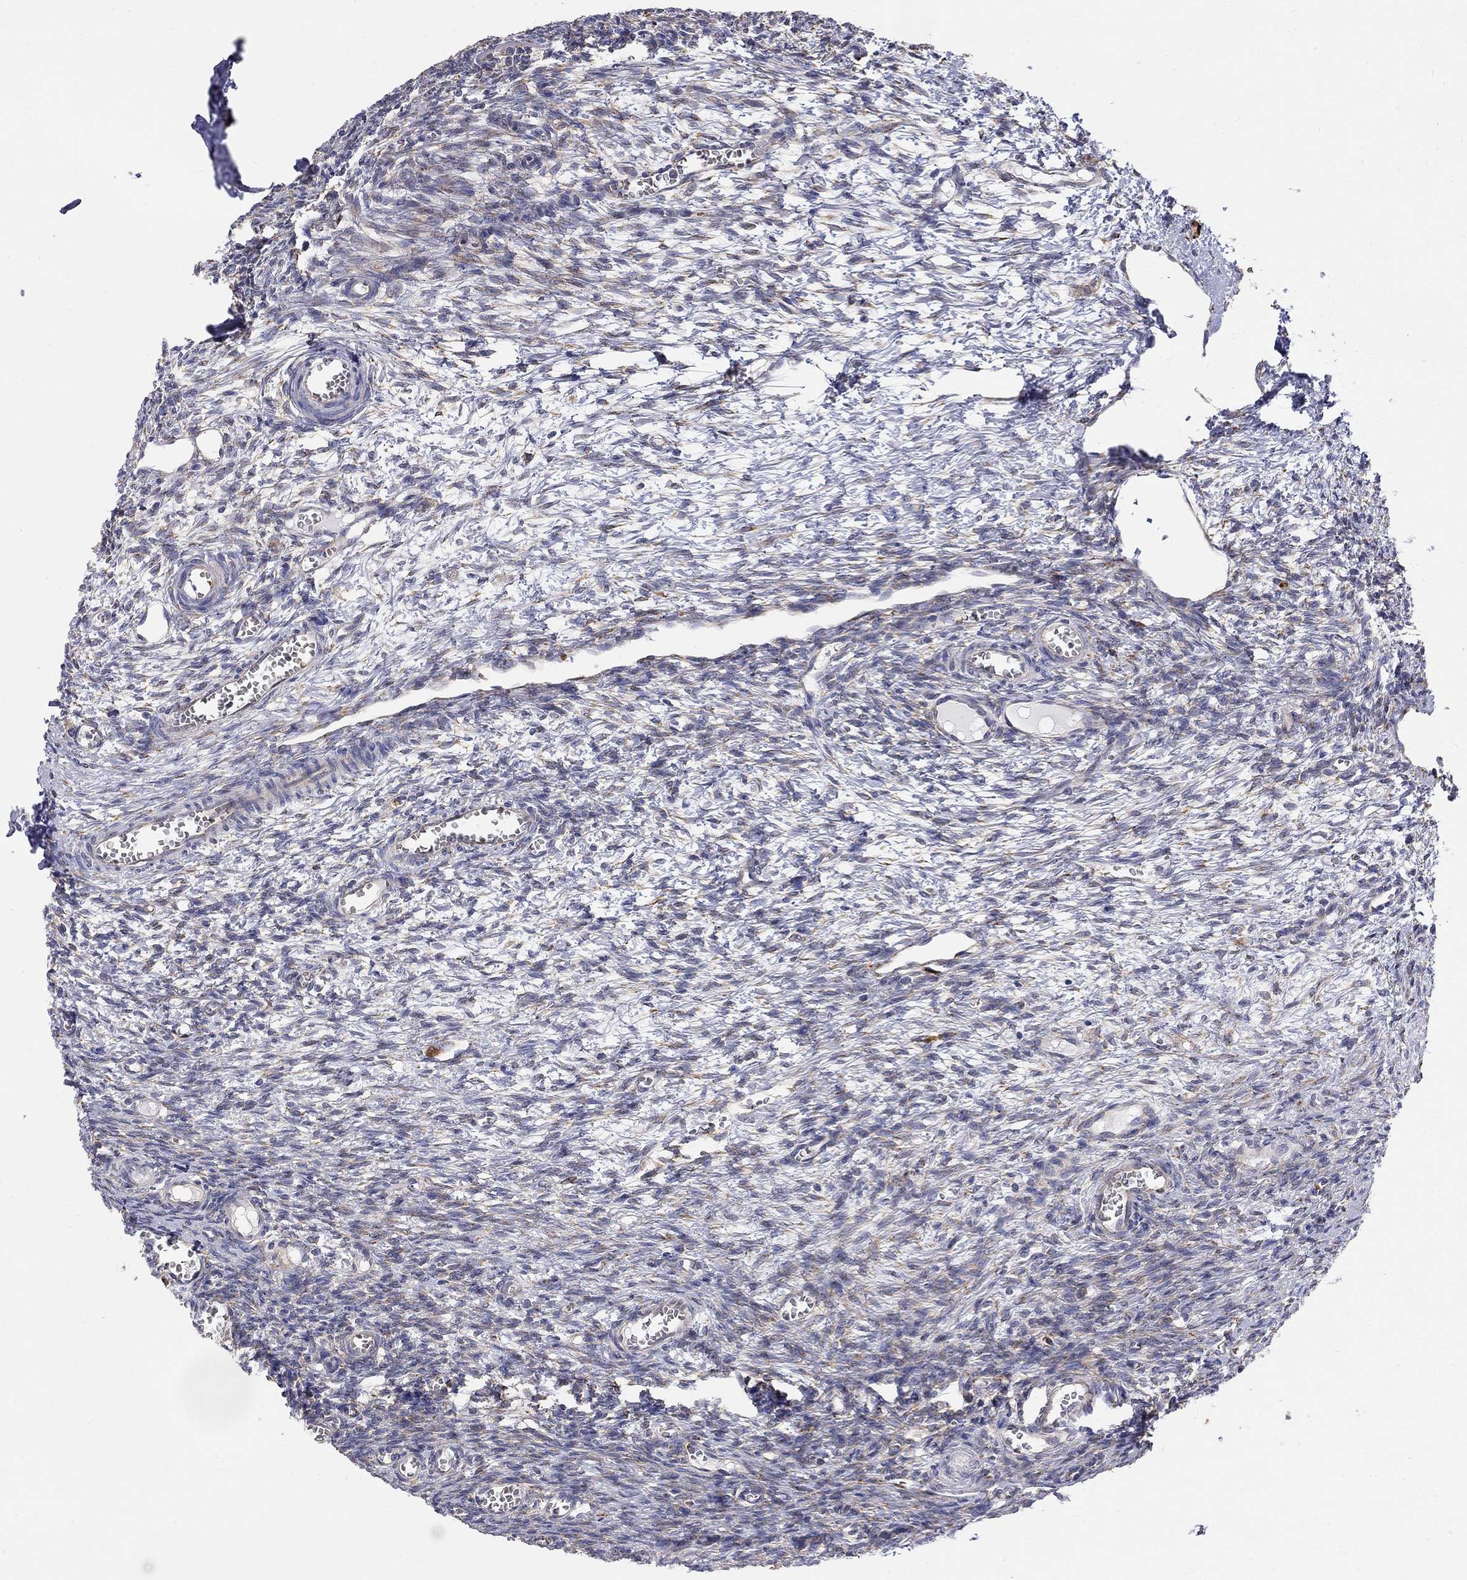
{"staining": {"intensity": "negative", "quantity": "none", "location": "none"}, "tissue": "ovary", "cell_type": "Ovarian stroma cells", "image_type": "normal", "snomed": [{"axis": "morphology", "description": "Normal tissue, NOS"}, {"axis": "topography", "description": "Ovary"}], "caption": "A high-resolution micrograph shows immunohistochemistry (IHC) staining of unremarkable ovary, which reveals no significant staining in ovarian stroma cells.", "gene": "CASTOR1", "patient": {"sex": "female", "age": 27}}